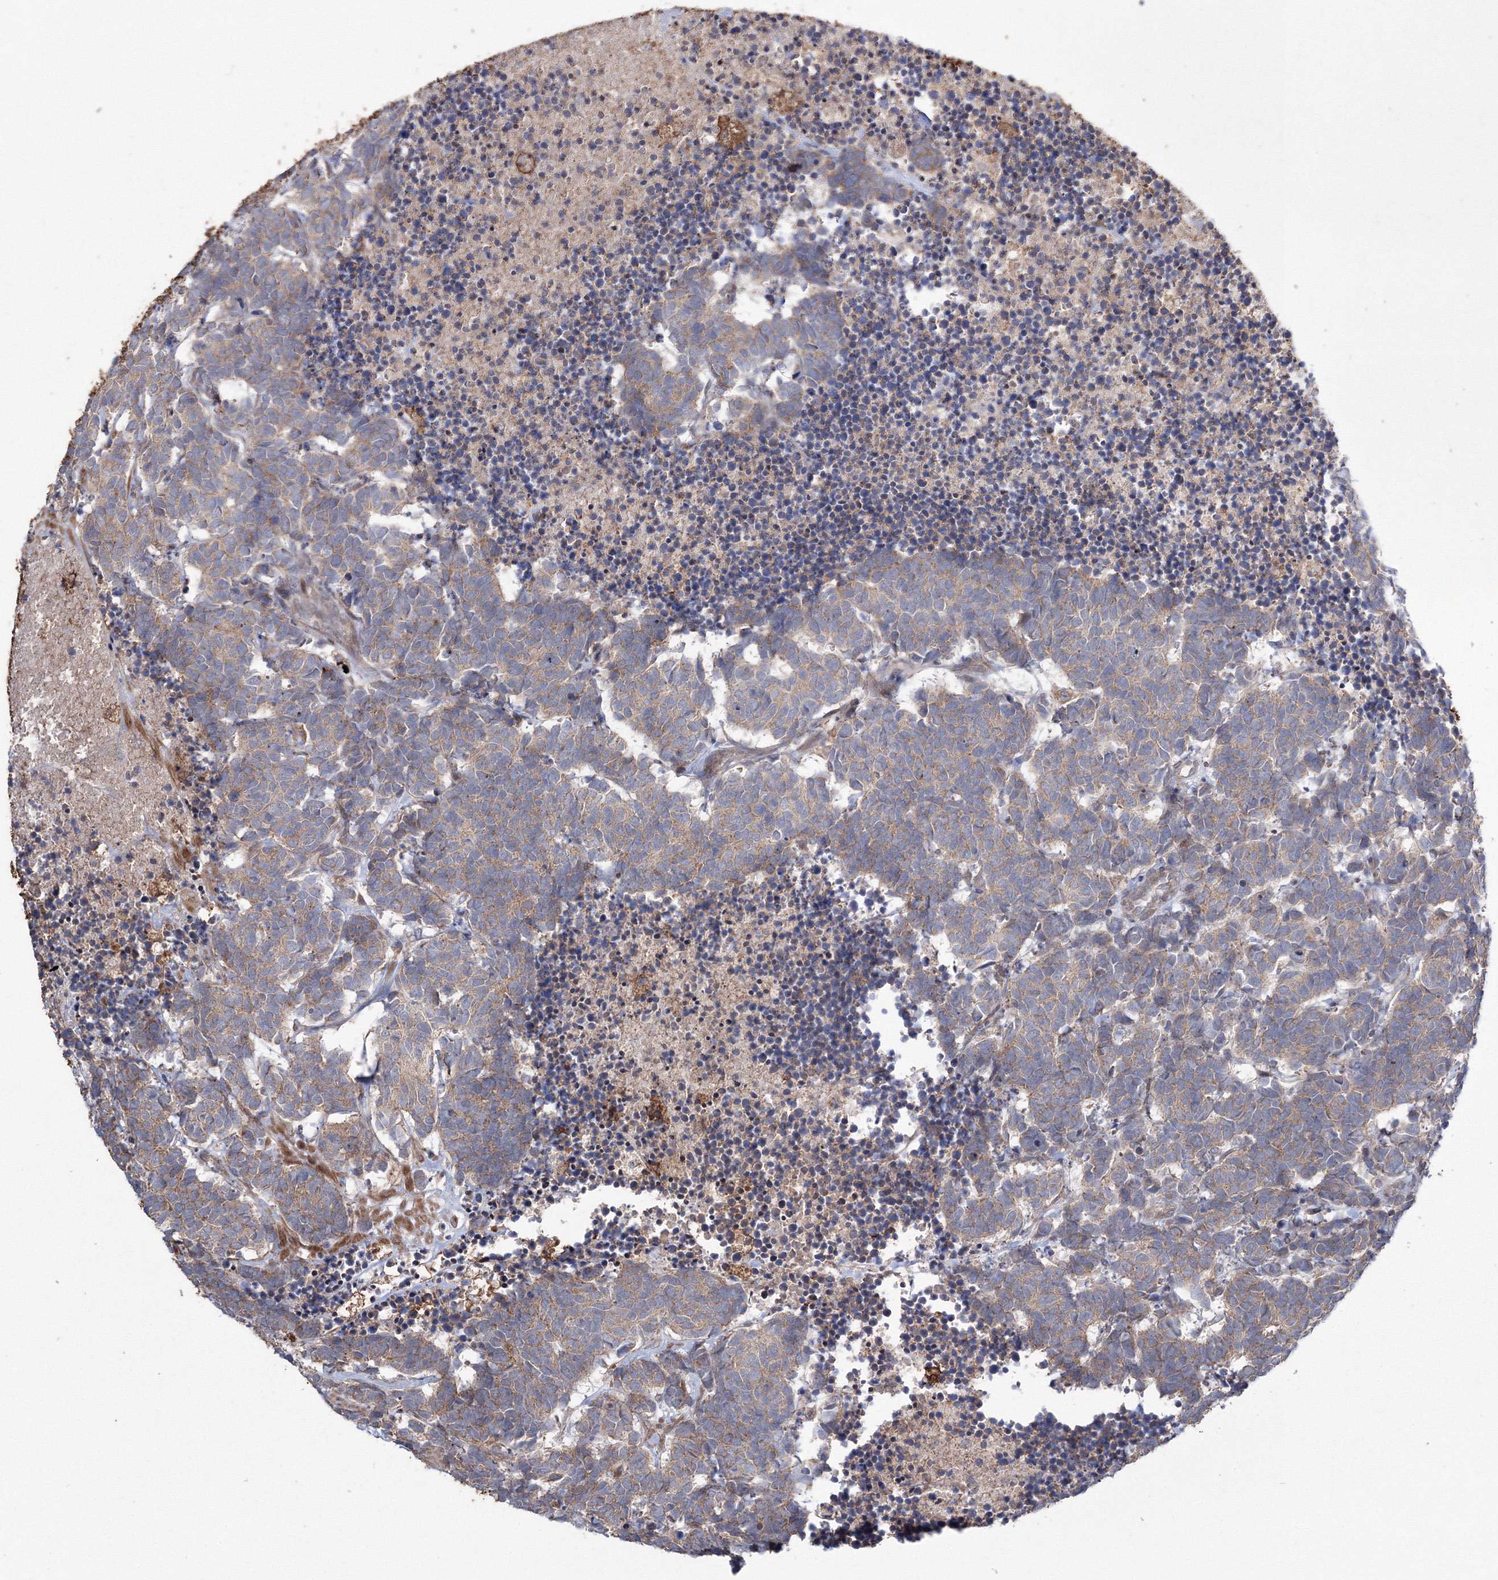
{"staining": {"intensity": "moderate", "quantity": ">75%", "location": "cytoplasmic/membranous"}, "tissue": "carcinoid", "cell_type": "Tumor cells", "image_type": "cancer", "snomed": [{"axis": "morphology", "description": "Carcinoma, NOS"}, {"axis": "morphology", "description": "Carcinoid, malignant, NOS"}, {"axis": "topography", "description": "Urinary bladder"}], "caption": "Protein analysis of carcinoid tissue displays moderate cytoplasmic/membranous staining in approximately >75% of tumor cells. (DAB IHC with brightfield microscopy, high magnification).", "gene": "RANBP3L", "patient": {"sex": "male", "age": 57}}